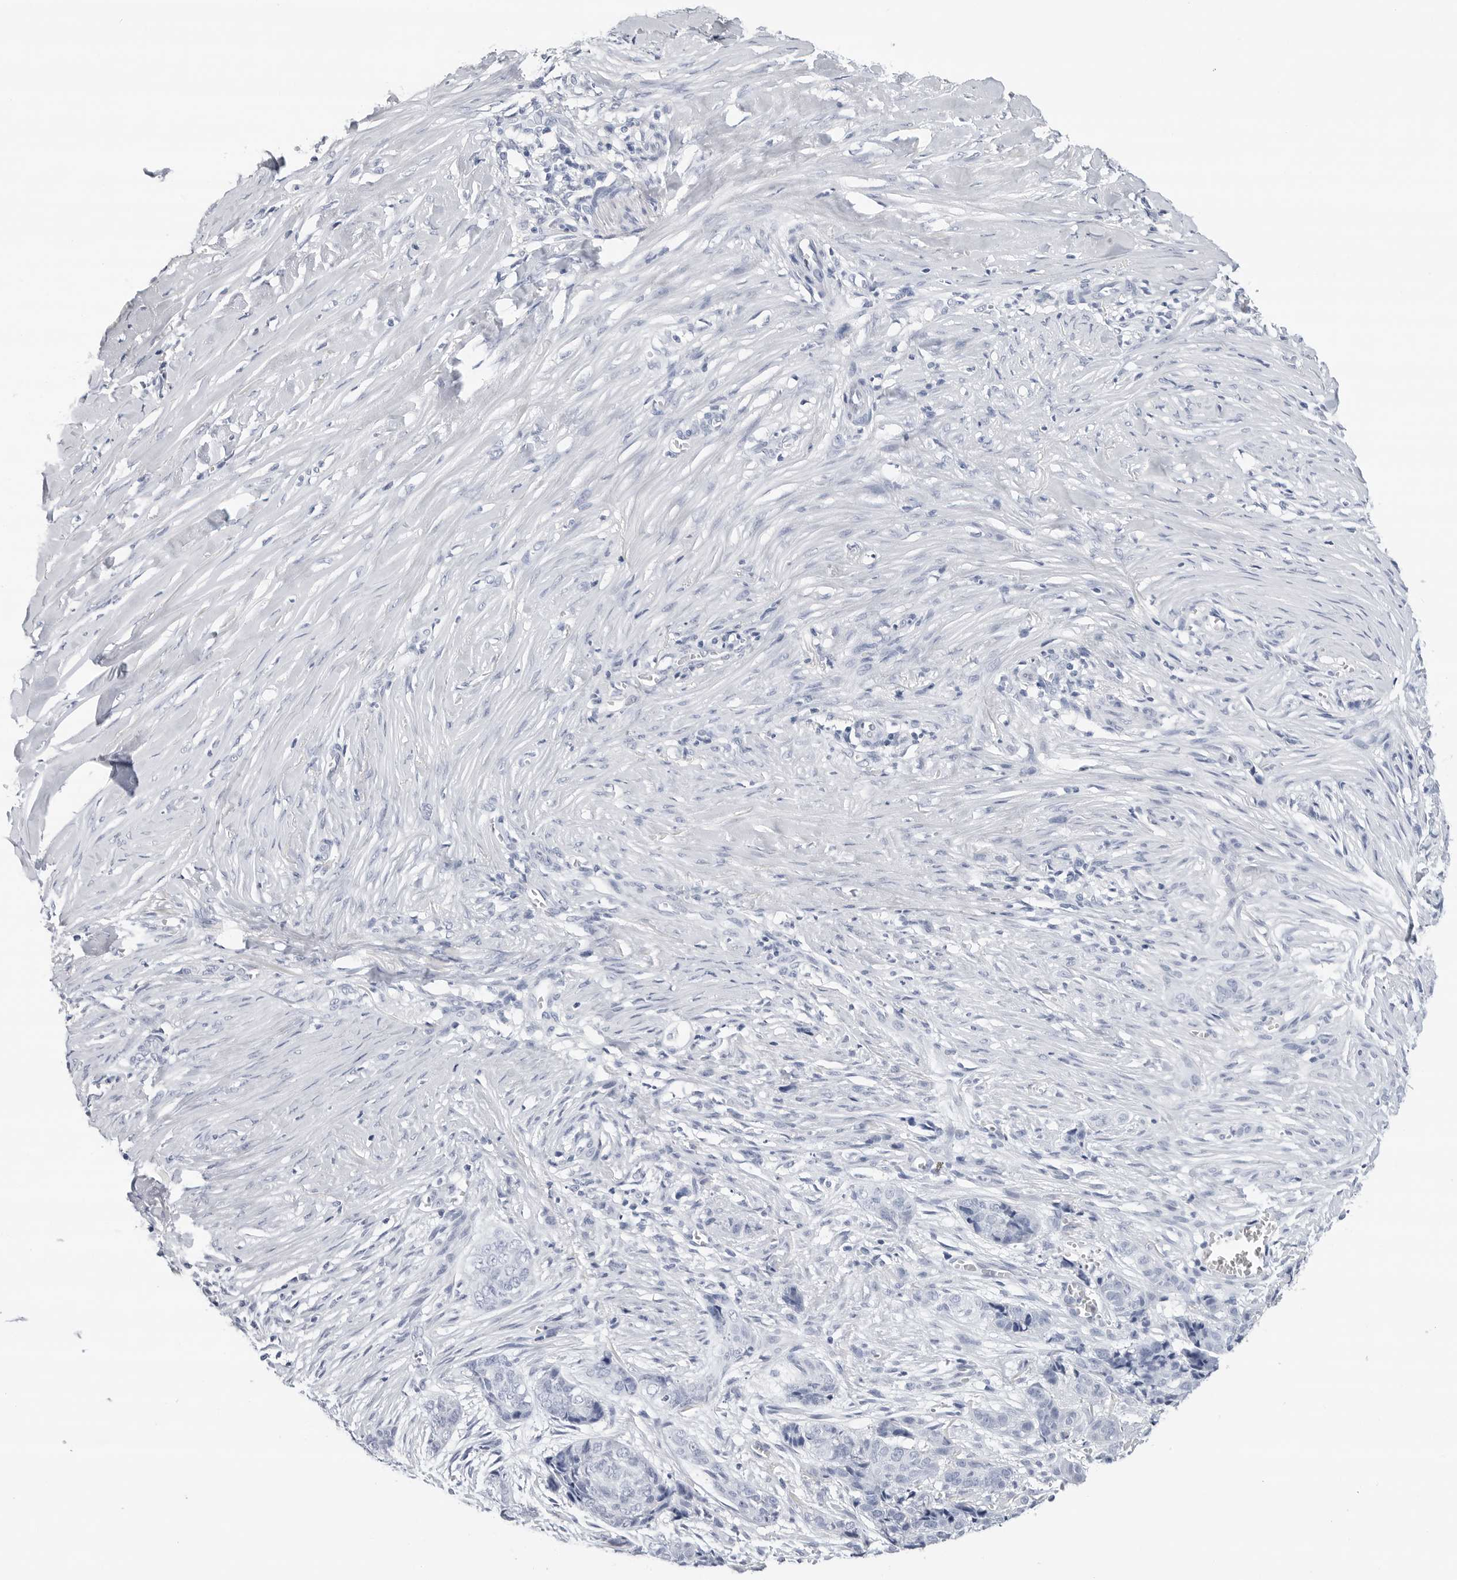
{"staining": {"intensity": "negative", "quantity": "none", "location": "none"}, "tissue": "skin cancer", "cell_type": "Tumor cells", "image_type": "cancer", "snomed": [{"axis": "morphology", "description": "Basal cell carcinoma"}, {"axis": "topography", "description": "Skin"}], "caption": "Tumor cells show no significant protein staining in skin basal cell carcinoma.", "gene": "SLC19A1", "patient": {"sex": "female", "age": 64}}